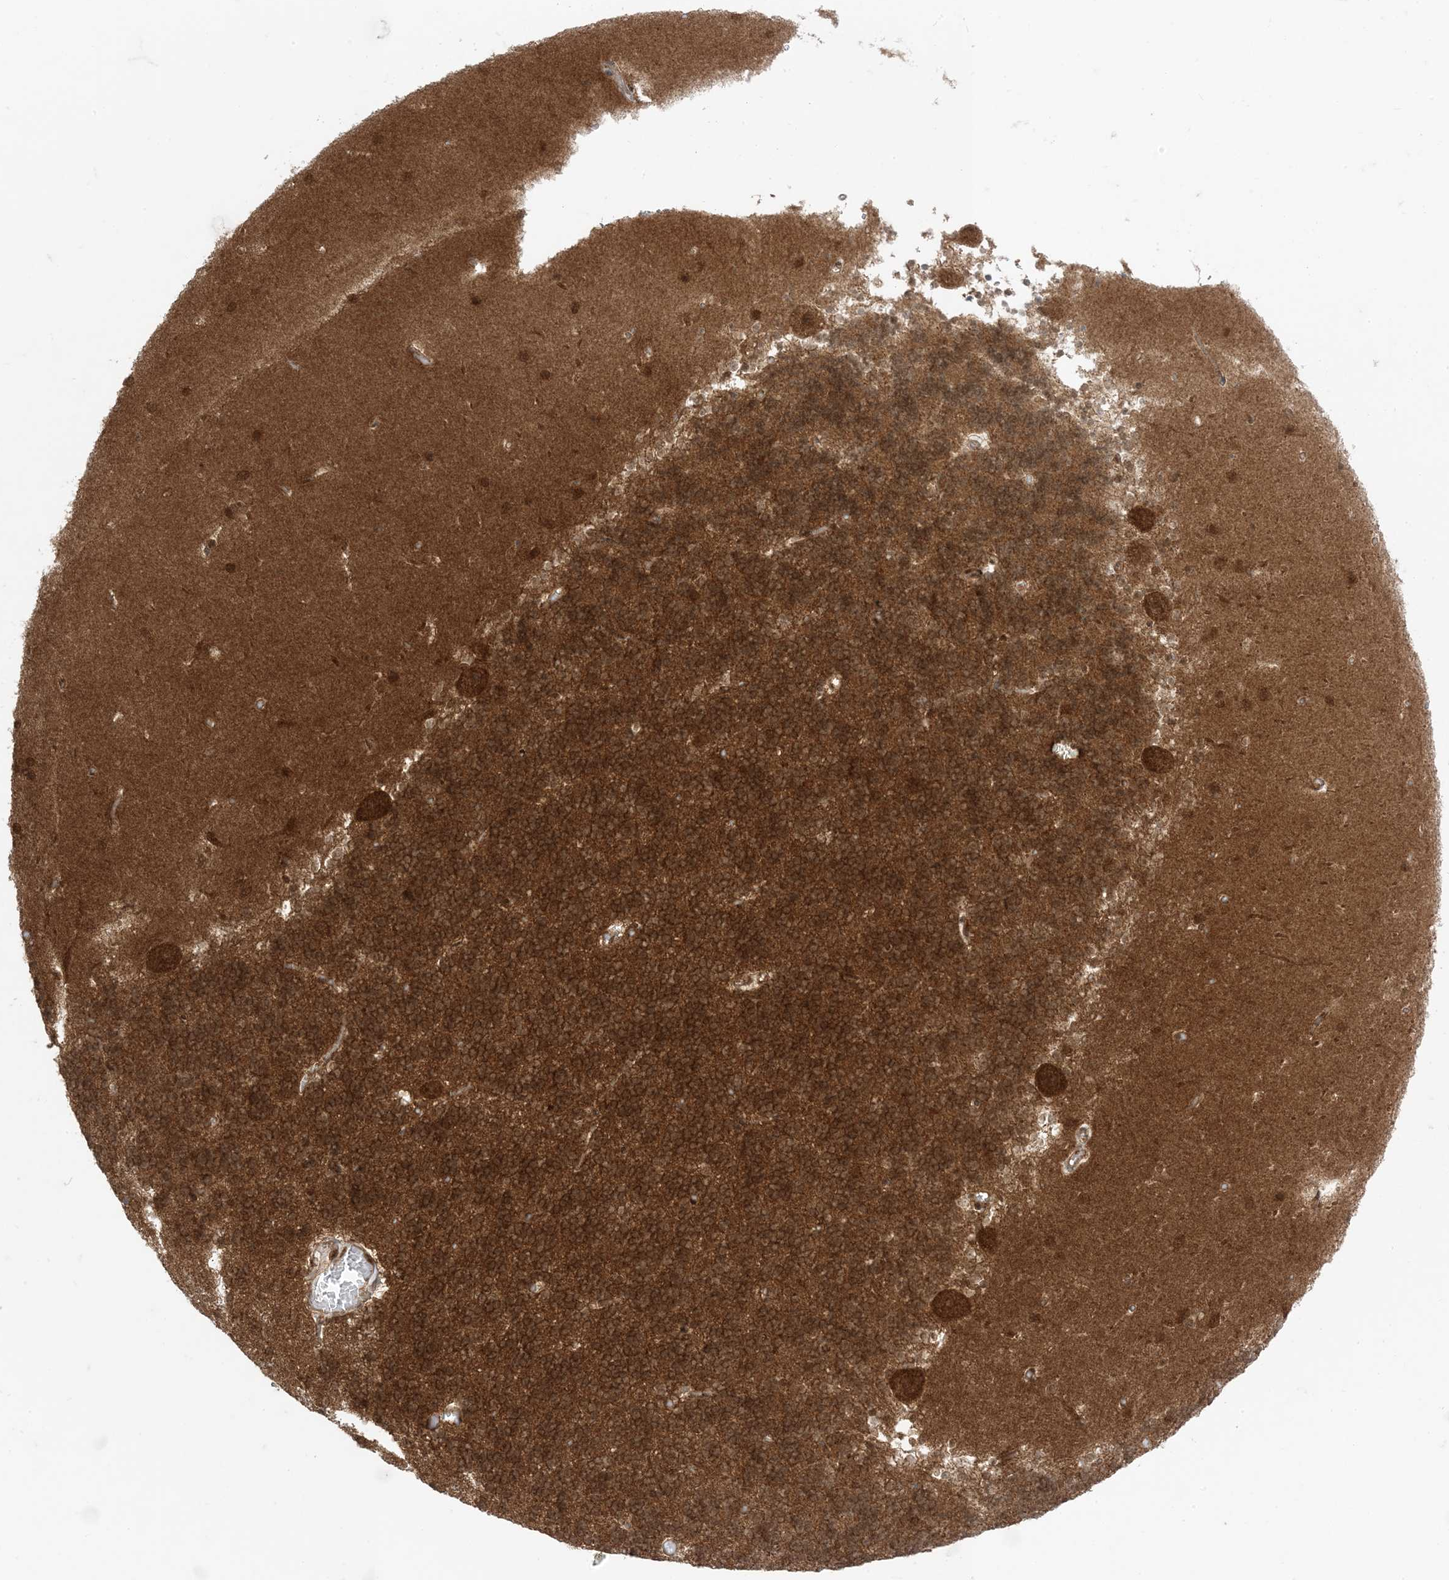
{"staining": {"intensity": "moderate", "quantity": ">75%", "location": "nuclear"}, "tissue": "cerebellum", "cell_type": "Cells in granular layer", "image_type": "normal", "snomed": [{"axis": "morphology", "description": "Normal tissue, NOS"}, {"axis": "topography", "description": "Cerebellum"}], "caption": "A micrograph of human cerebellum stained for a protein exhibits moderate nuclear brown staining in cells in granular layer.", "gene": "PTPA", "patient": {"sex": "male", "age": 37}}